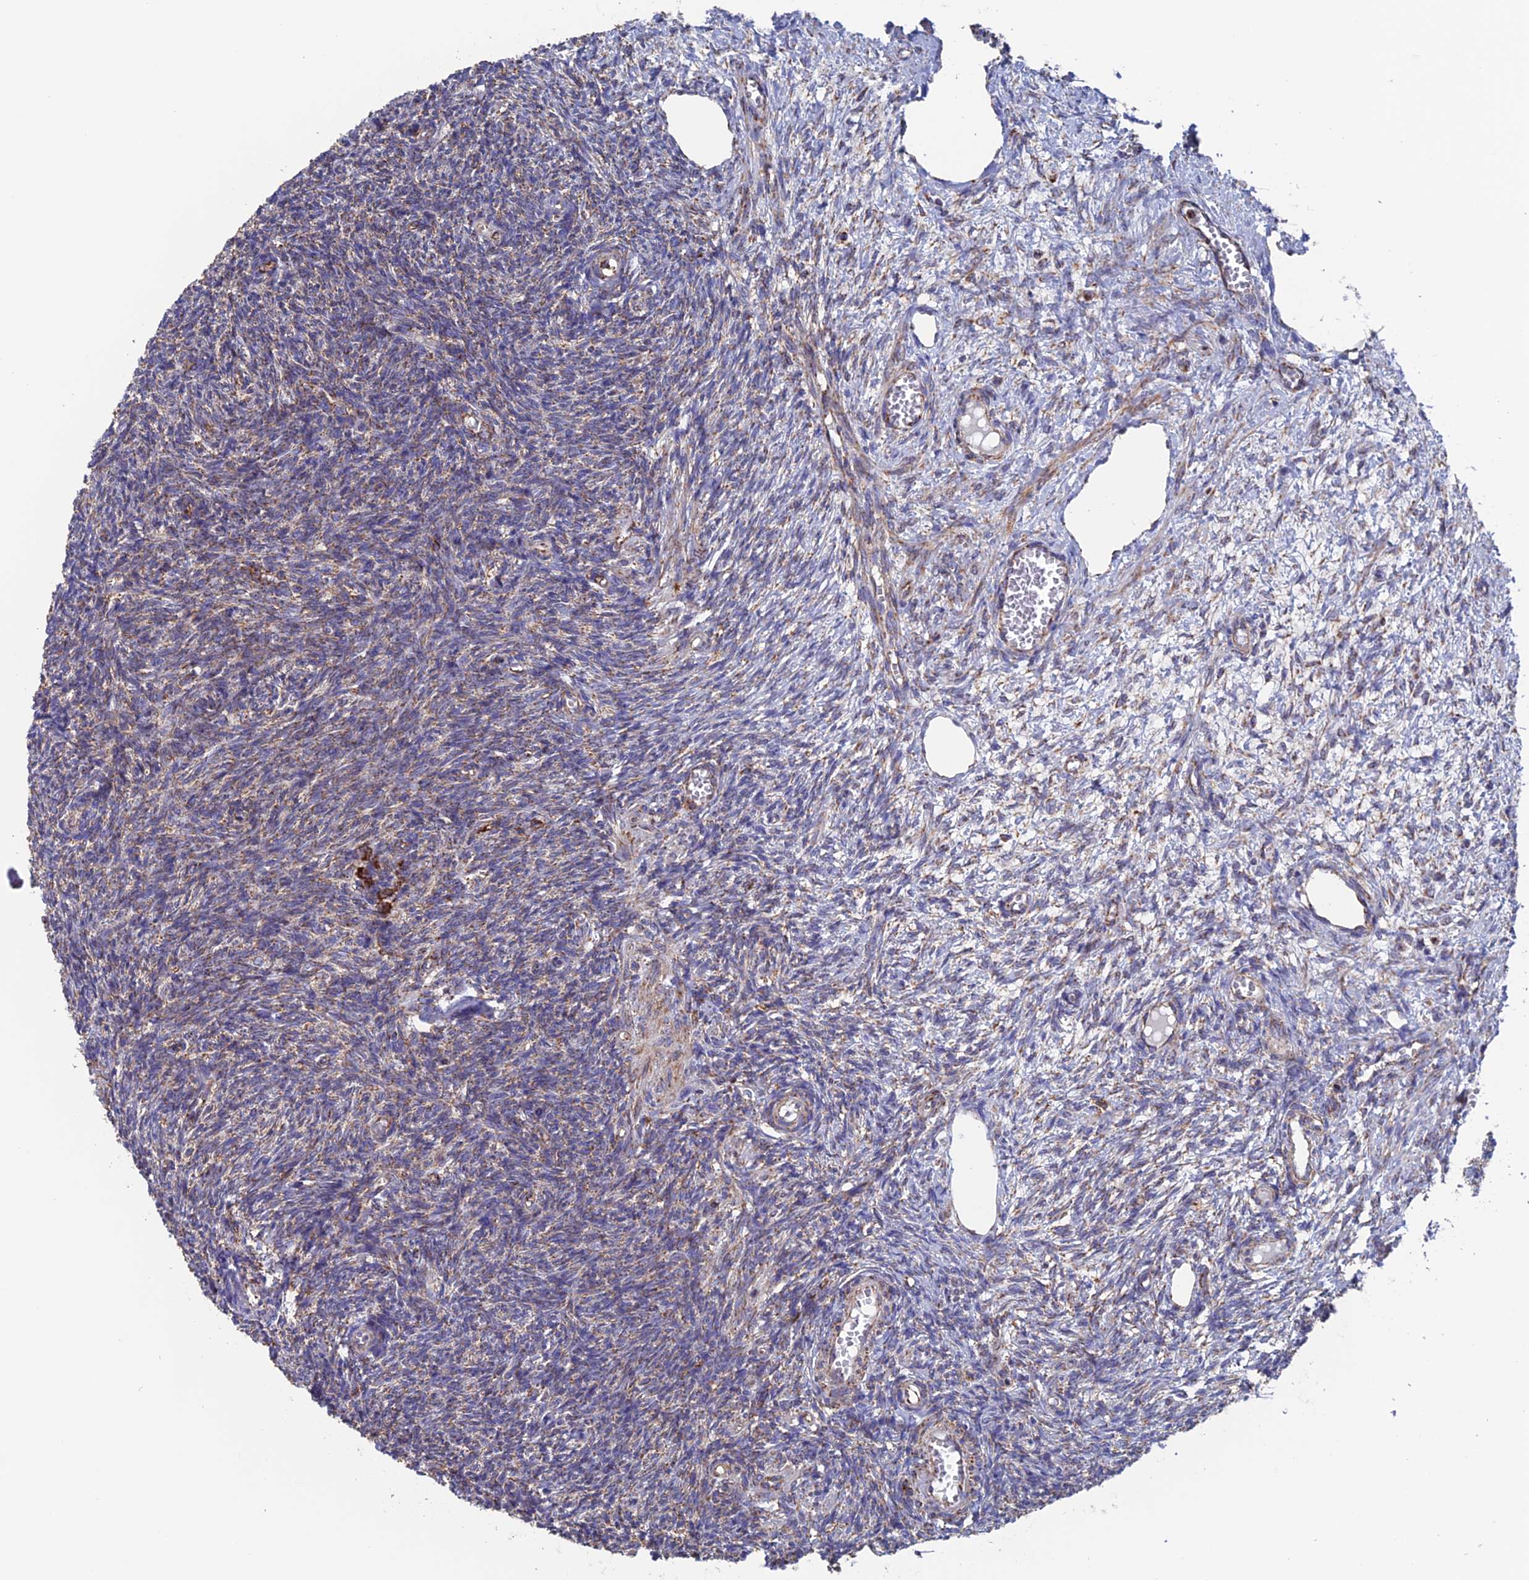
{"staining": {"intensity": "moderate", "quantity": "<25%", "location": "cytoplasmic/membranous"}, "tissue": "ovary", "cell_type": "Ovarian stroma cells", "image_type": "normal", "snomed": [{"axis": "morphology", "description": "Normal tissue, NOS"}, {"axis": "topography", "description": "Ovary"}], "caption": "This image reveals IHC staining of unremarkable ovary, with low moderate cytoplasmic/membranous positivity in approximately <25% of ovarian stroma cells.", "gene": "DTYMK", "patient": {"sex": "female", "age": 27}}